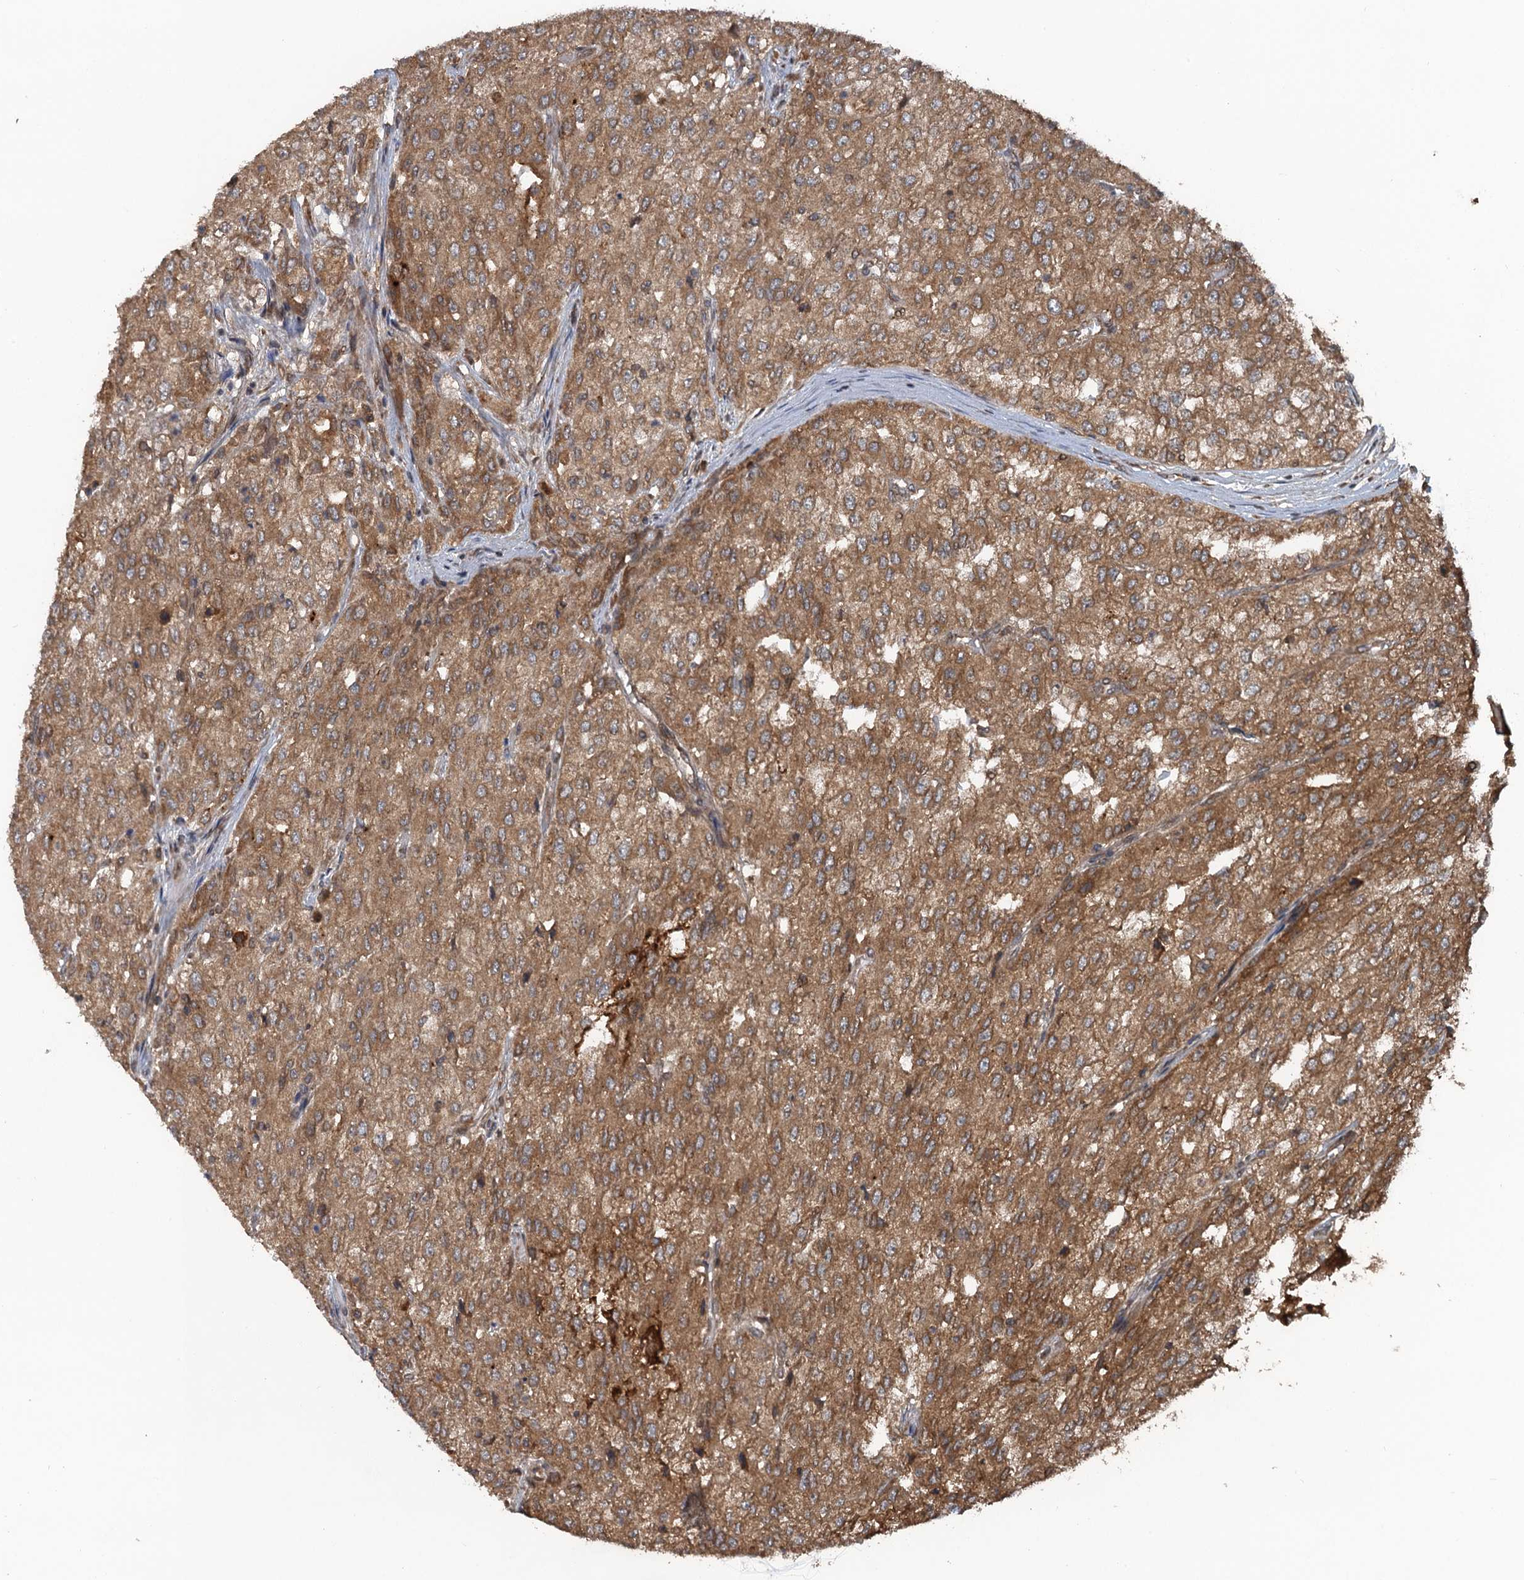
{"staining": {"intensity": "moderate", "quantity": ">75%", "location": "cytoplasmic/membranous"}, "tissue": "renal cancer", "cell_type": "Tumor cells", "image_type": "cancer", "snomed": [{"axis": "morphology", "description": "Adenocarcinoma, NOS"}, {"axis": "topography", "description": "Kidney"}], "caption": "The photomicrograph exhibits immunohistochemical staining of renal adenocarcinoma. There is moderate cytoplasmic/membranous staining is identified in approximately >75% of tumor cells.", "gene": "GLE1", "patient": {"sex": "female", "age": 54}}